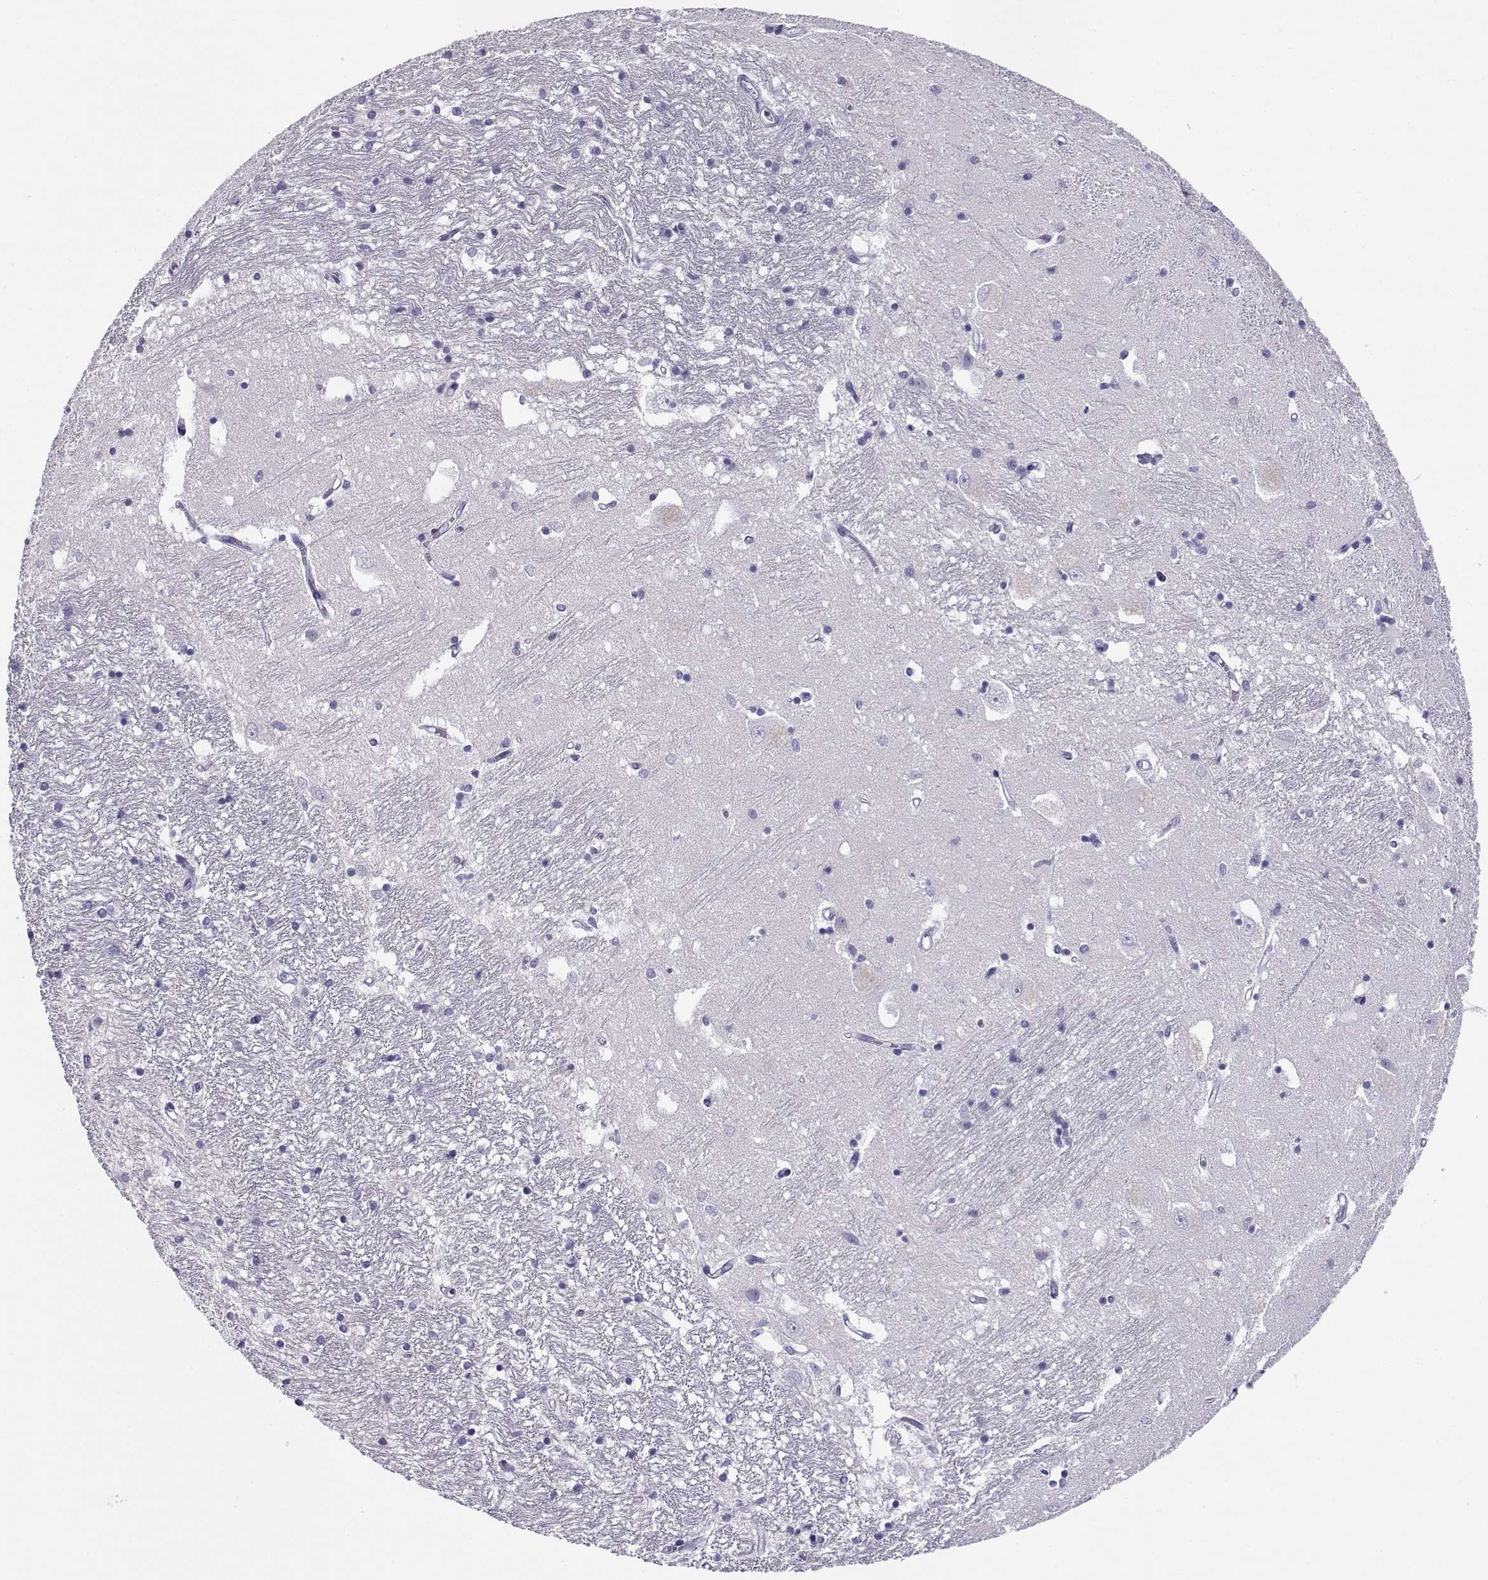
{"staining": {"intensity": "negative", "quantity": "none", "location": "none"}, "tissue": "caudate", "cell_type": "Glial cells", "image_type": "normal", "snomed": [{"axis": "morphology", "description": "Normal tissue, NOS"}, {"axis": "topography", "description": "Lateral ventricle wall"}], "caption": "This is an IHC image of normal human caudate. There is no staining in glial cells.", "gene": "RHOXF2B", "patient": {"sex": "female", "age": 71}}